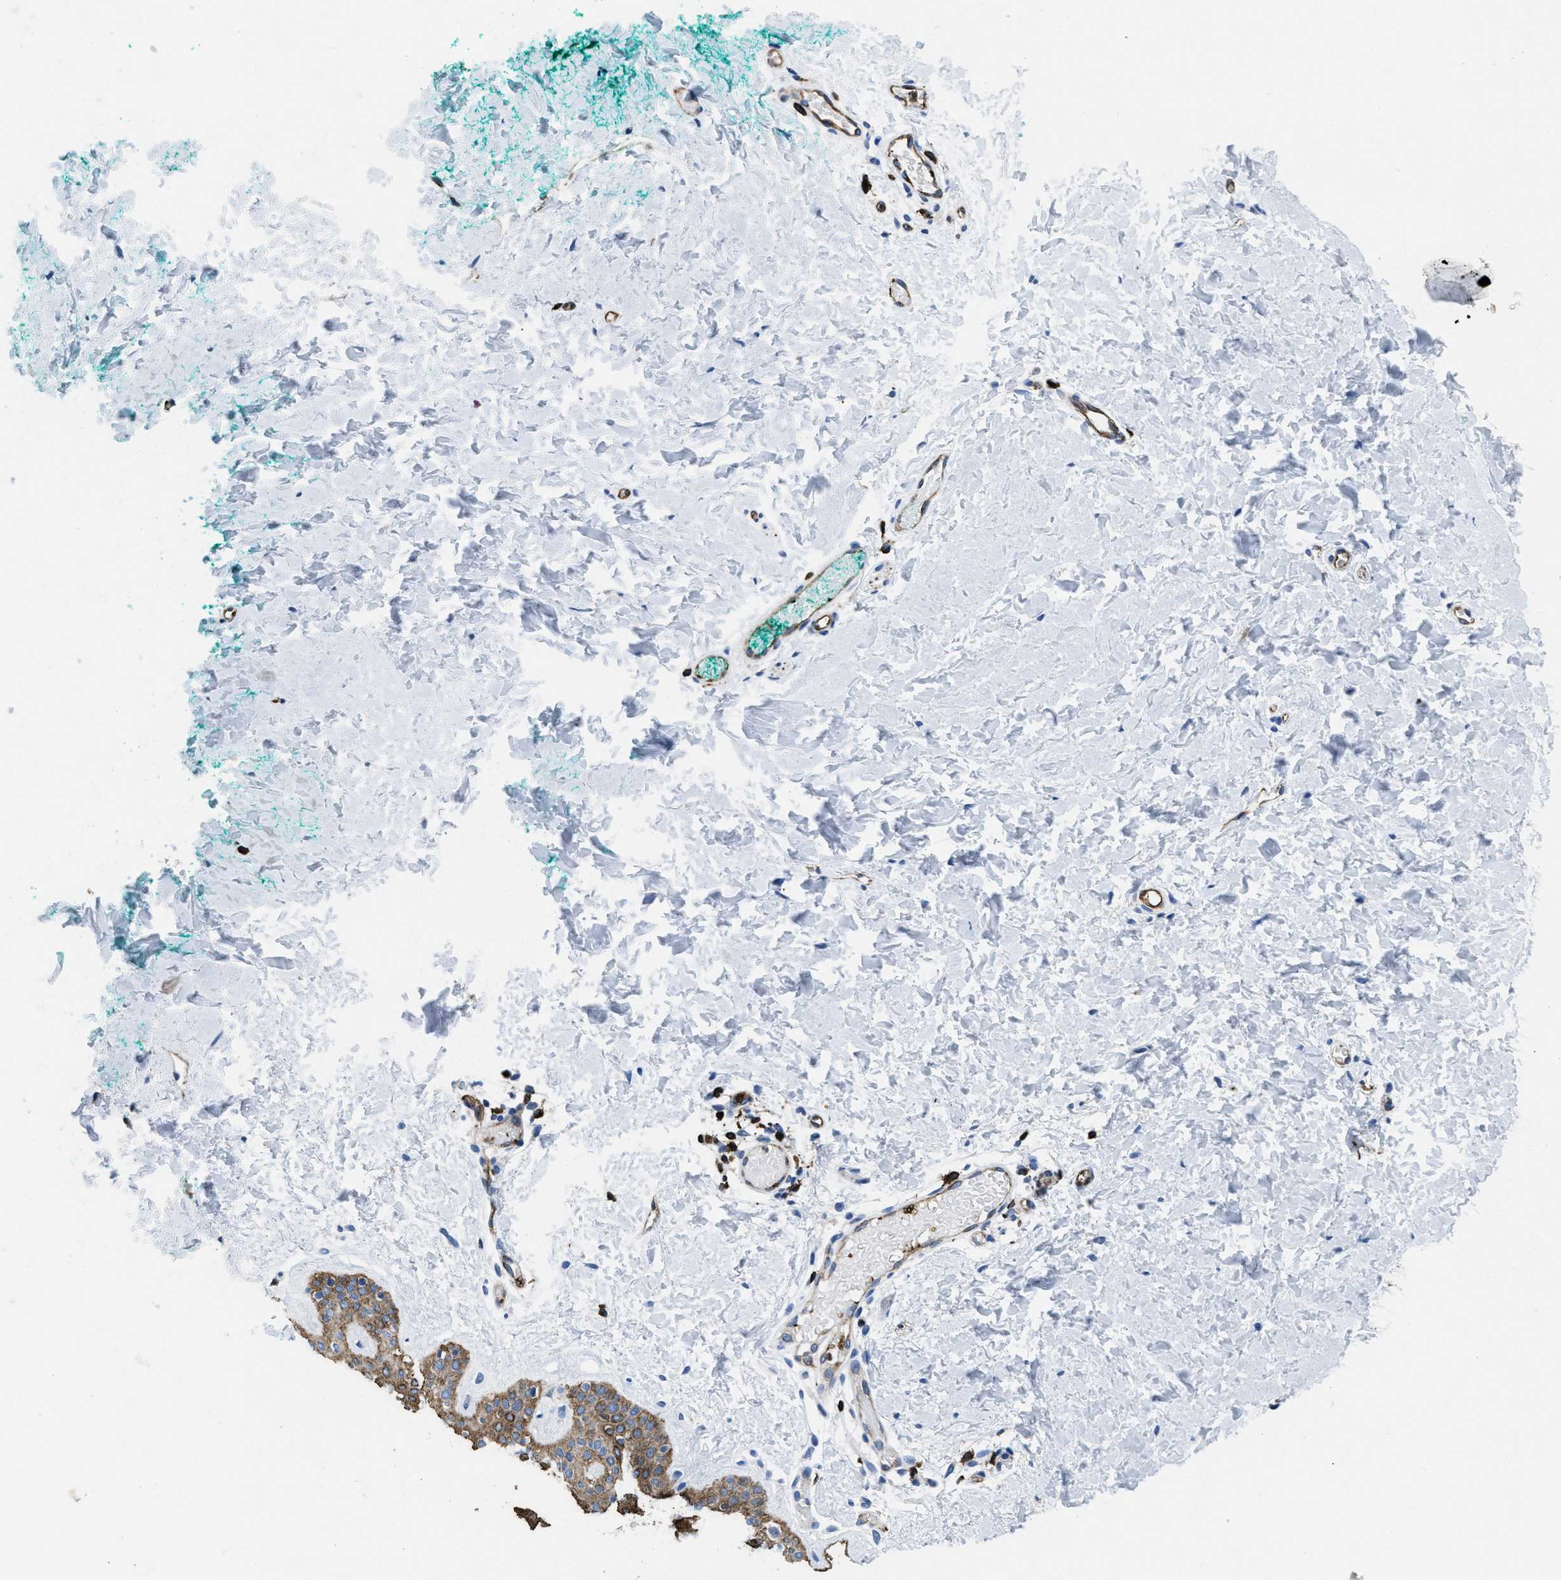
{"staining": {"intensity": "negative", "quantity": "none", "location": "none"}, "tissue": "skin", "cell_type": "Fibroblasts", "image_type": "normal", "snomed": [{"axis": "morphology", "description": "Normal tissue, NOS"}, {"axis": "topography", "description": "Skin"}], "caption": "DAB immunohistochemical staining of normal human skin demonstrates no significant positivity in fibroblasts. (DAB immunohistochemistry visualized using brightfield microscopy, high magnification).", "gene": "ITGA3", "patient": {"sex": "male", "age": 30}}